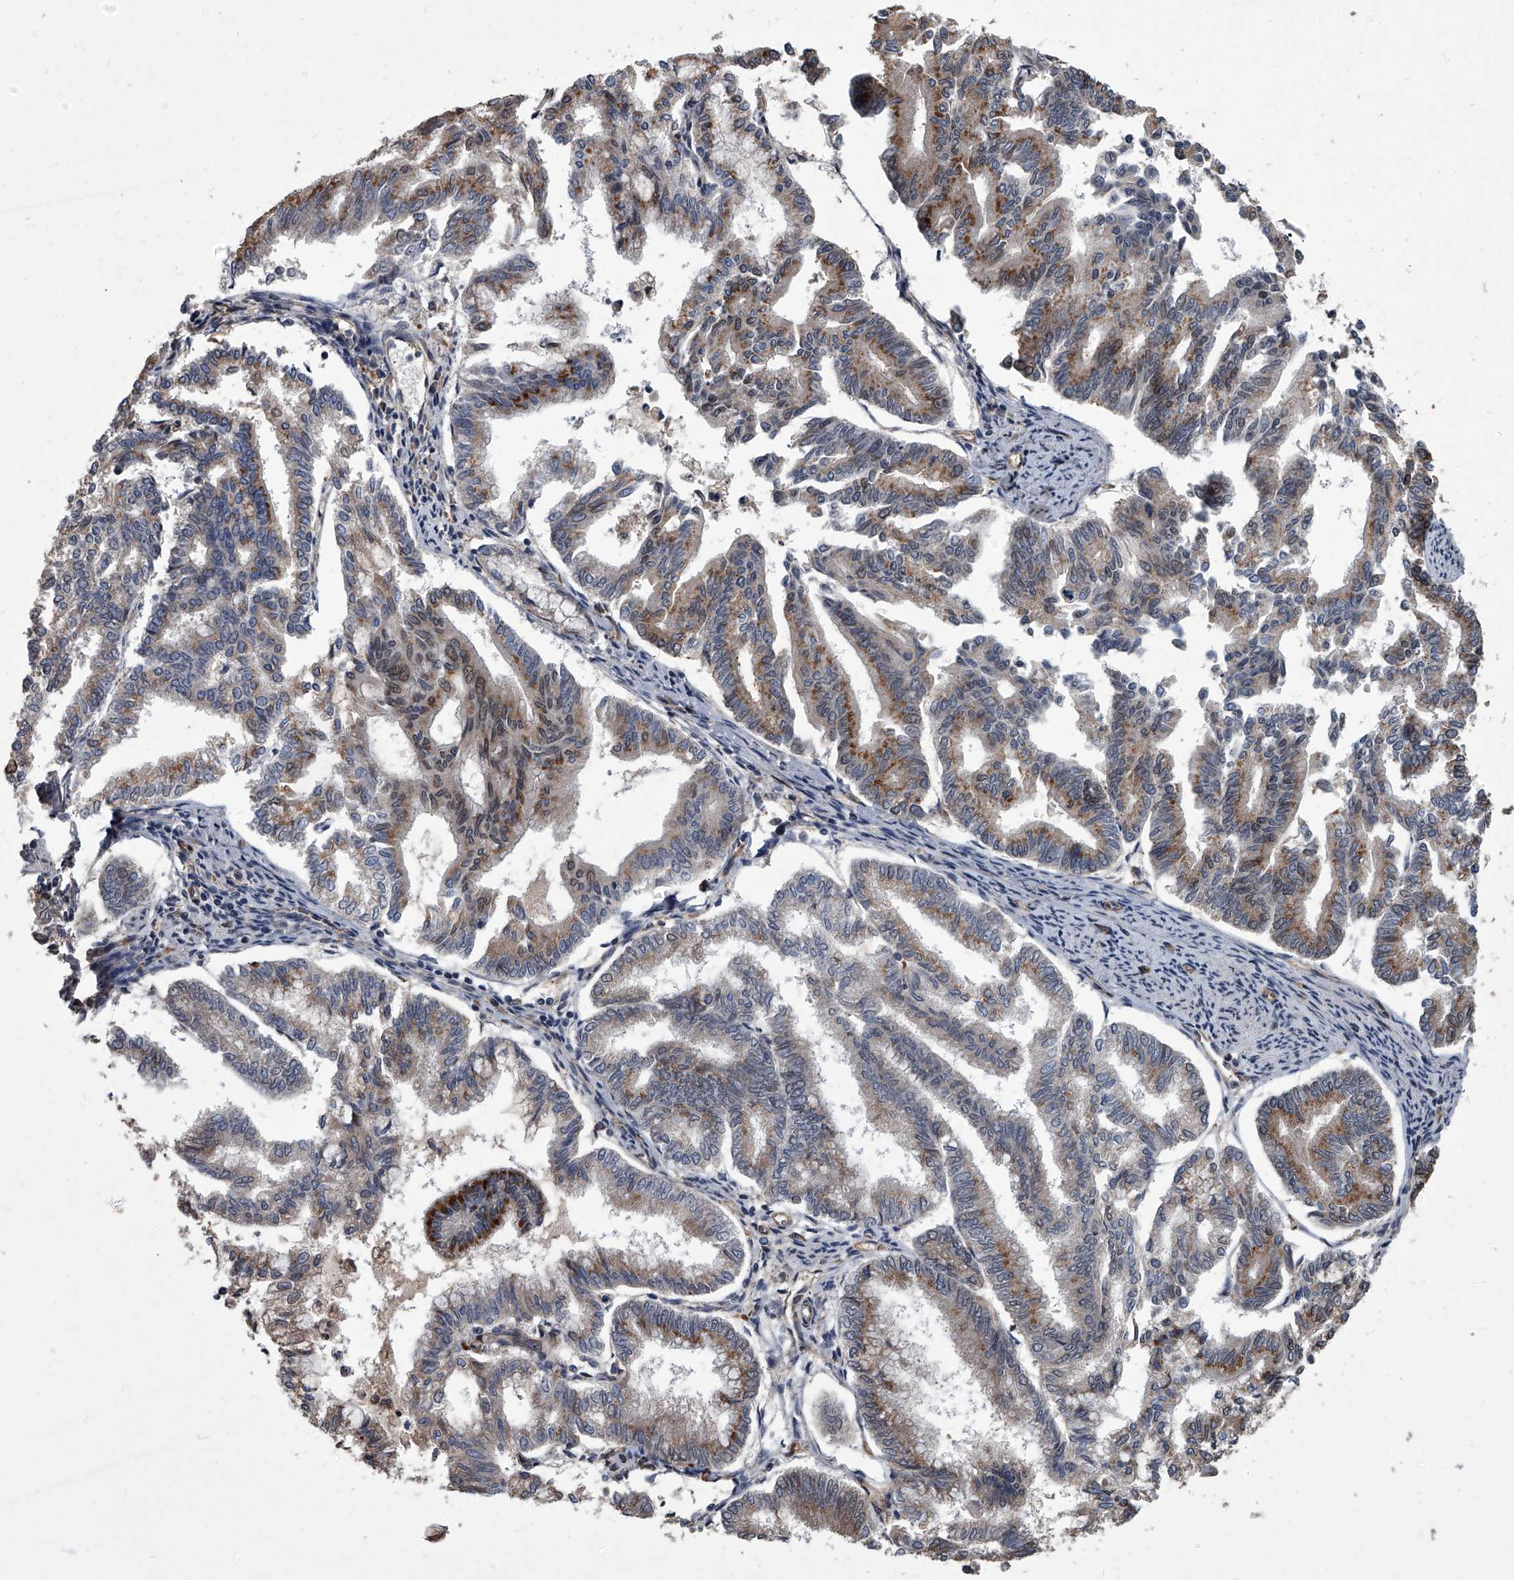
{"staining": {"intensity": "moderate", "quantity": "25%-75%", "location": "cytoplasmic/membranous"}, "tissue": "endometrial cancer", "cell_type": "Tumor cells", "image_type": "cancer", "snomed": [{"axis": "morphology", "description": "Adenocarcinoma, NOS"}, {"axis": "topography", "description": "Endometrium"}], "caption": "Immunohistochemistry (IHC) (DAB (3,3'-diaminobenzidine)) staining of human endometrial adenocarcinoma shows moderate cytoplasmic/membranous protein expression in approximately 25%-75% of tumor cells.", "gene": "LRRC8C", "patient": {"sex": "female", "age": 79}}